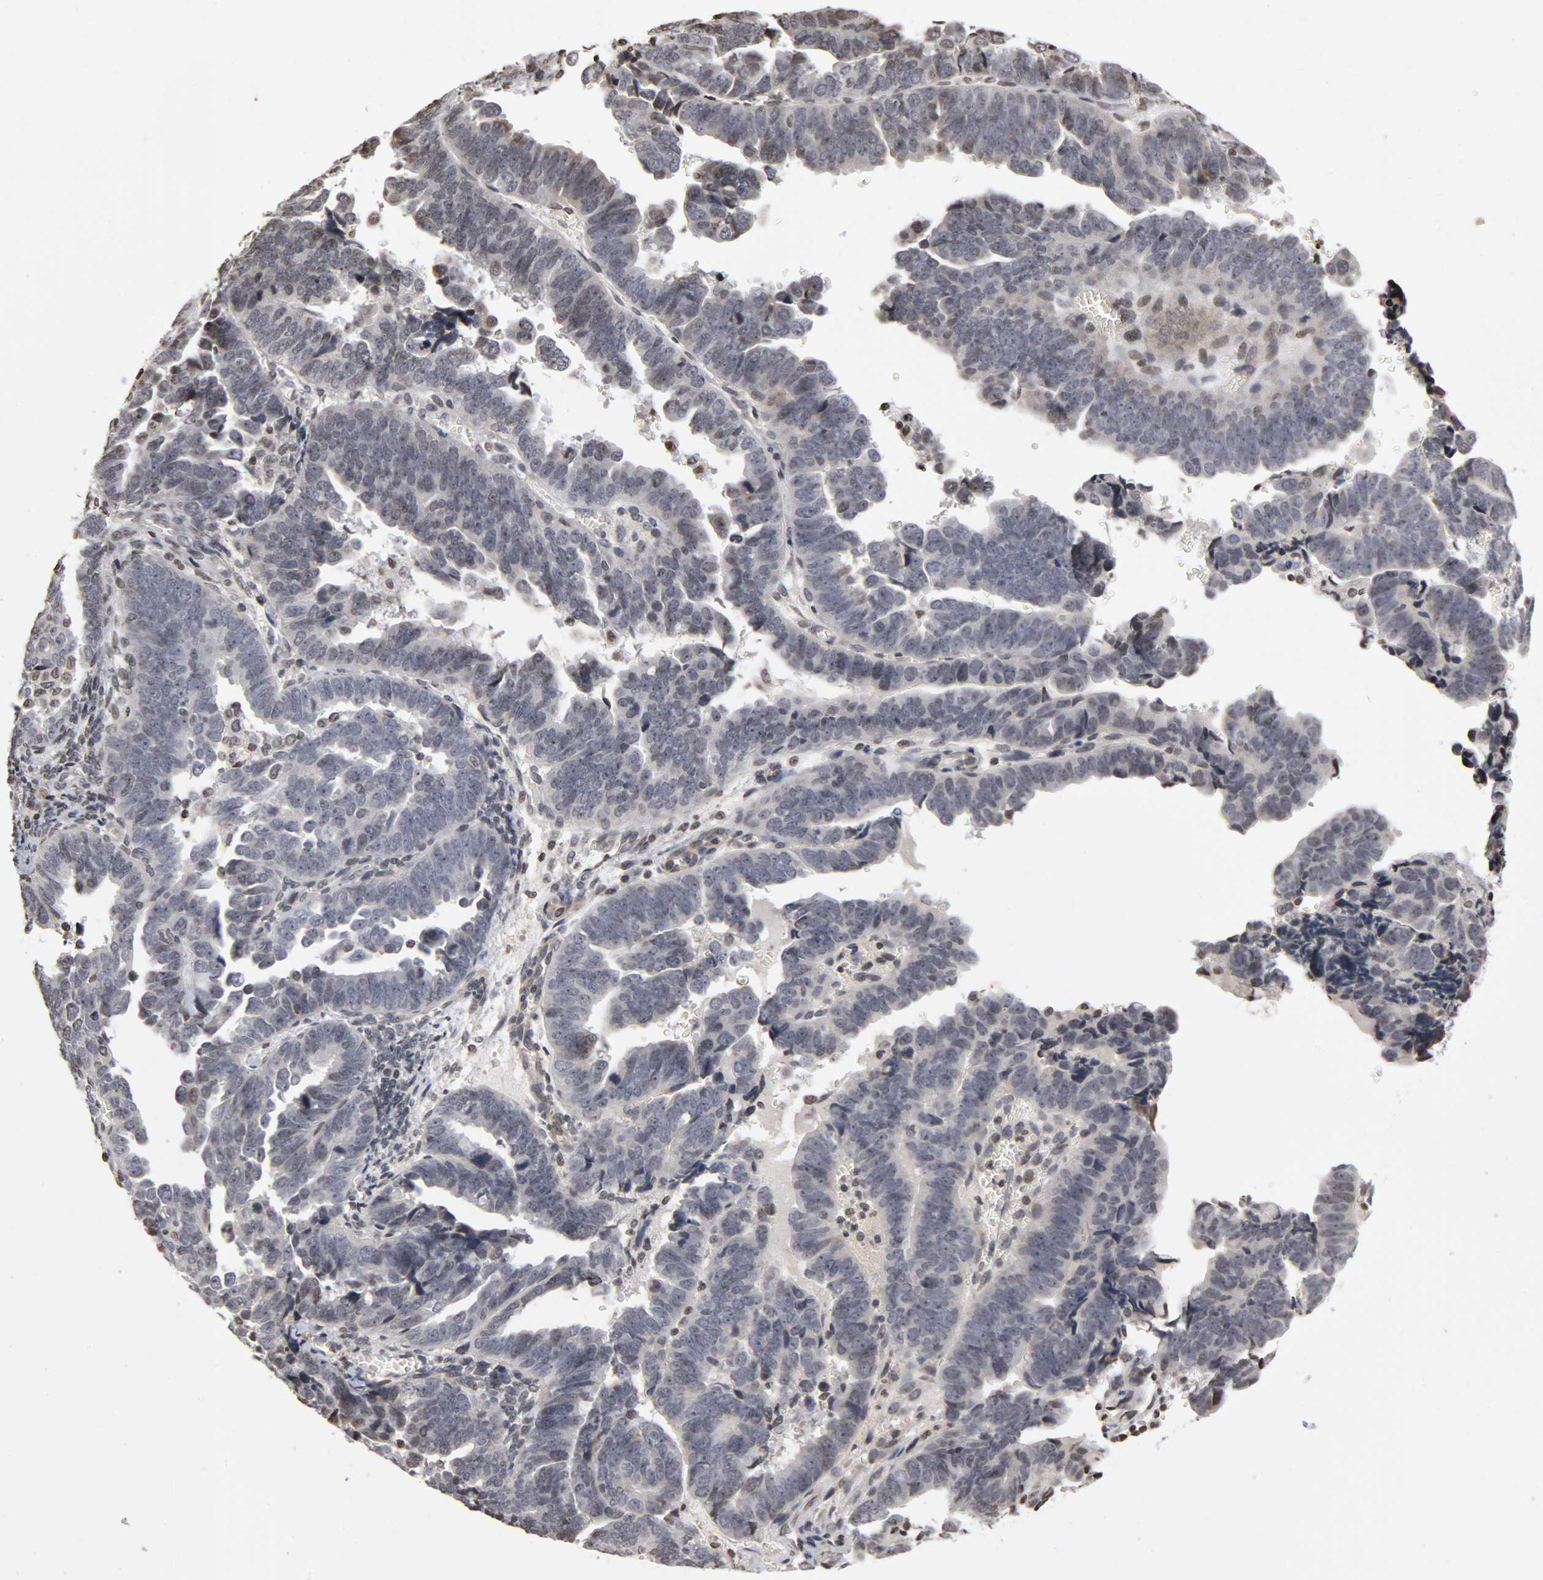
{"staining": {"intensity": "weak", "quantity": "<25%", "location": "nuclear"}, "tissue": "endometrial cancer", "cell_type": "Tumor cells", "image_type": "cancer", "snomed": [{"axis": "morphology", "description": "Adenocarcinoma, NOS"}, {"axis": "topography", "description": "Endometrium"}], "caption": "The photomicrograph displays no staining of tumor cells in endometrial cancer.", "gene": "ERCC2", "patient": {"sex": "female", "age": 75}}